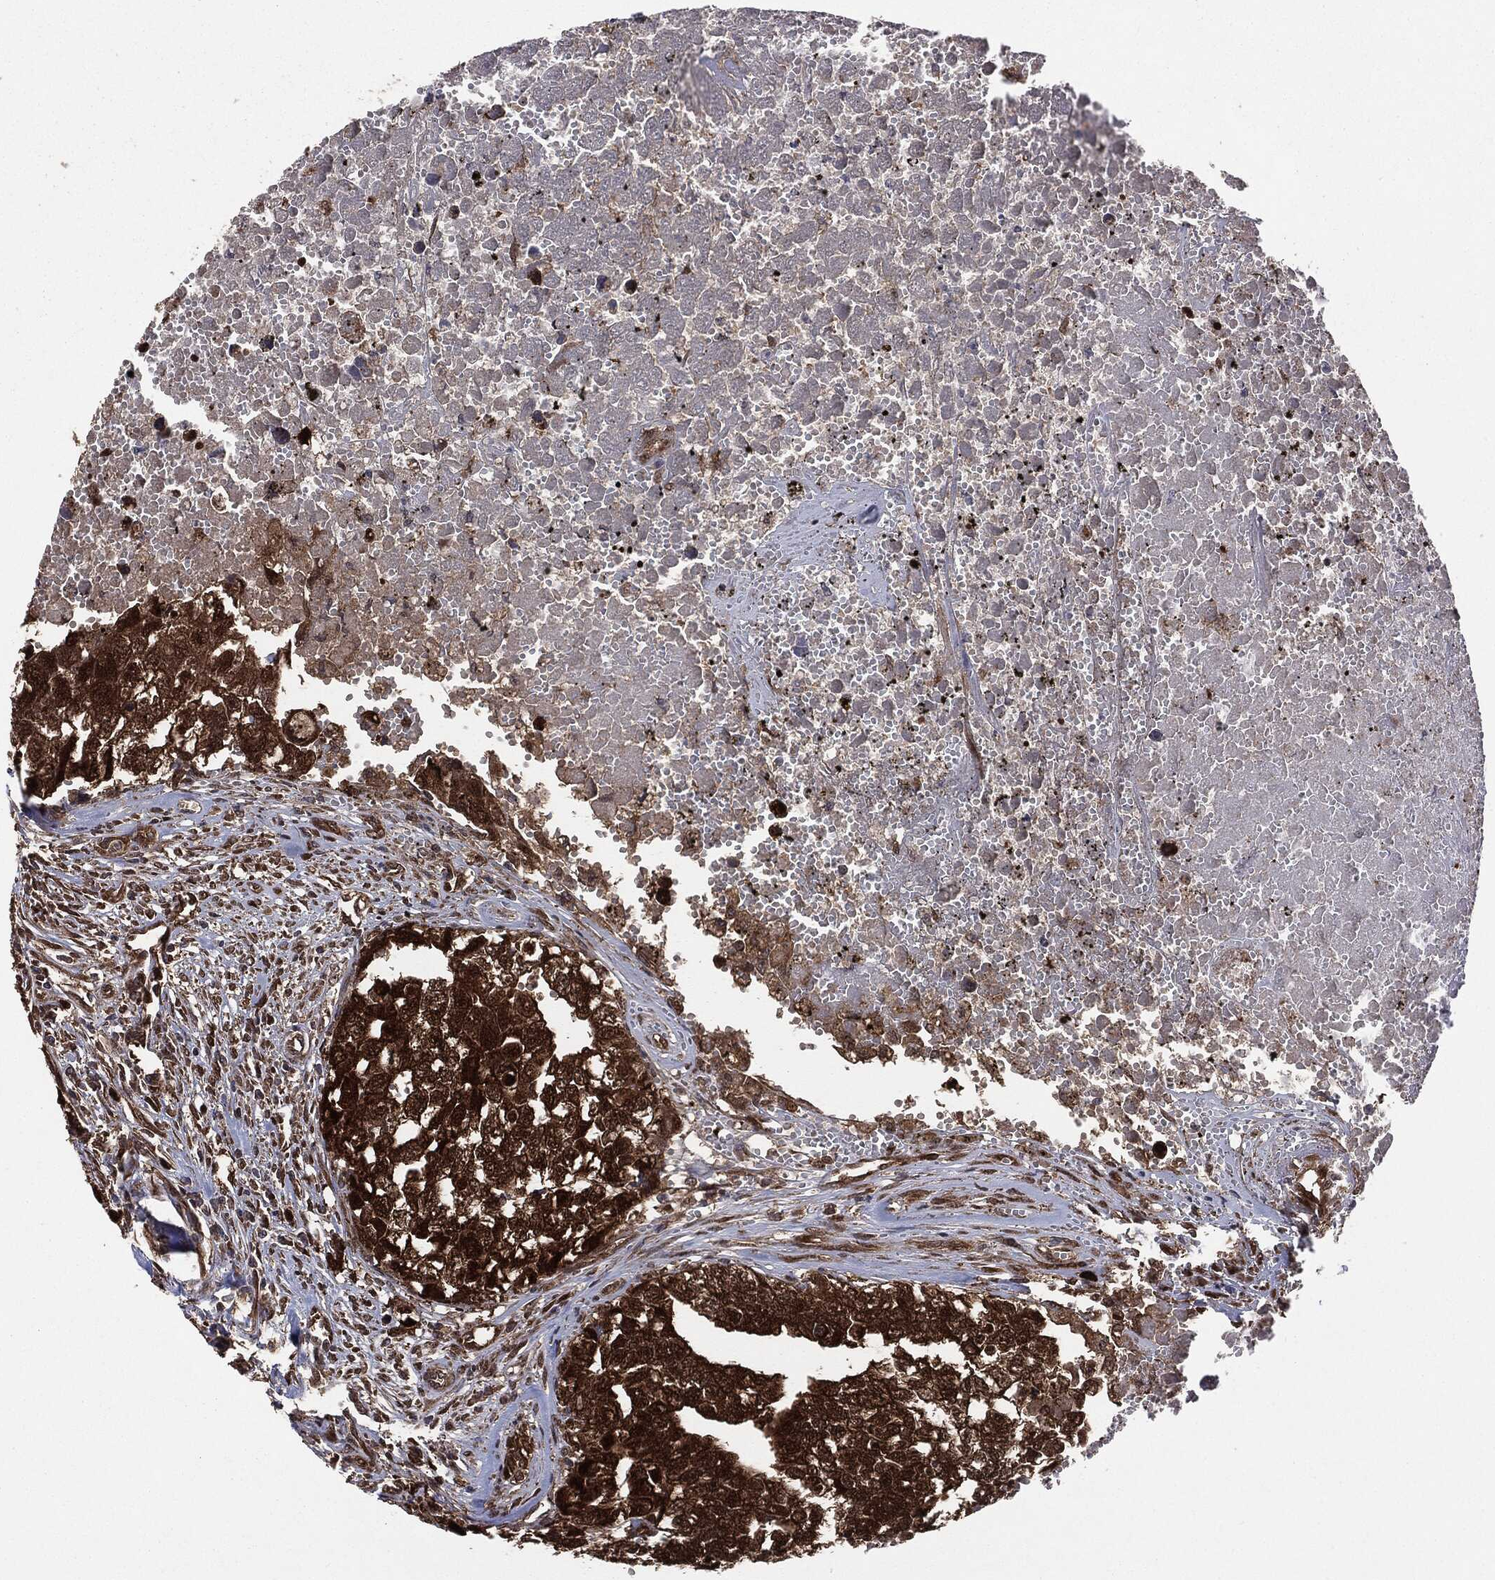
{"staining": {"intensity": "strong", "quantity": ">75%", "location": "cytoplasmic/membranous"}, "tissue": "testis cancer", "cell_type": "Tumor cells", "image_type": "cancer", "snomed": [{"axis": "morphology", "description": "Seminoma, NOS"}, {"axis": "morphology", "description": "Carcinoma, Embryonal, NOS"}, {"axis": "topography", "description": "Testis"}], "caption": "Protein staining of testis cancer (embryonal carcinoma) tissue shows strong cytoplasmic/membranous expression in approximately >75% of tumor cells.", "gene": "NME1", "patient": {"sex": "male", "age": 22}}